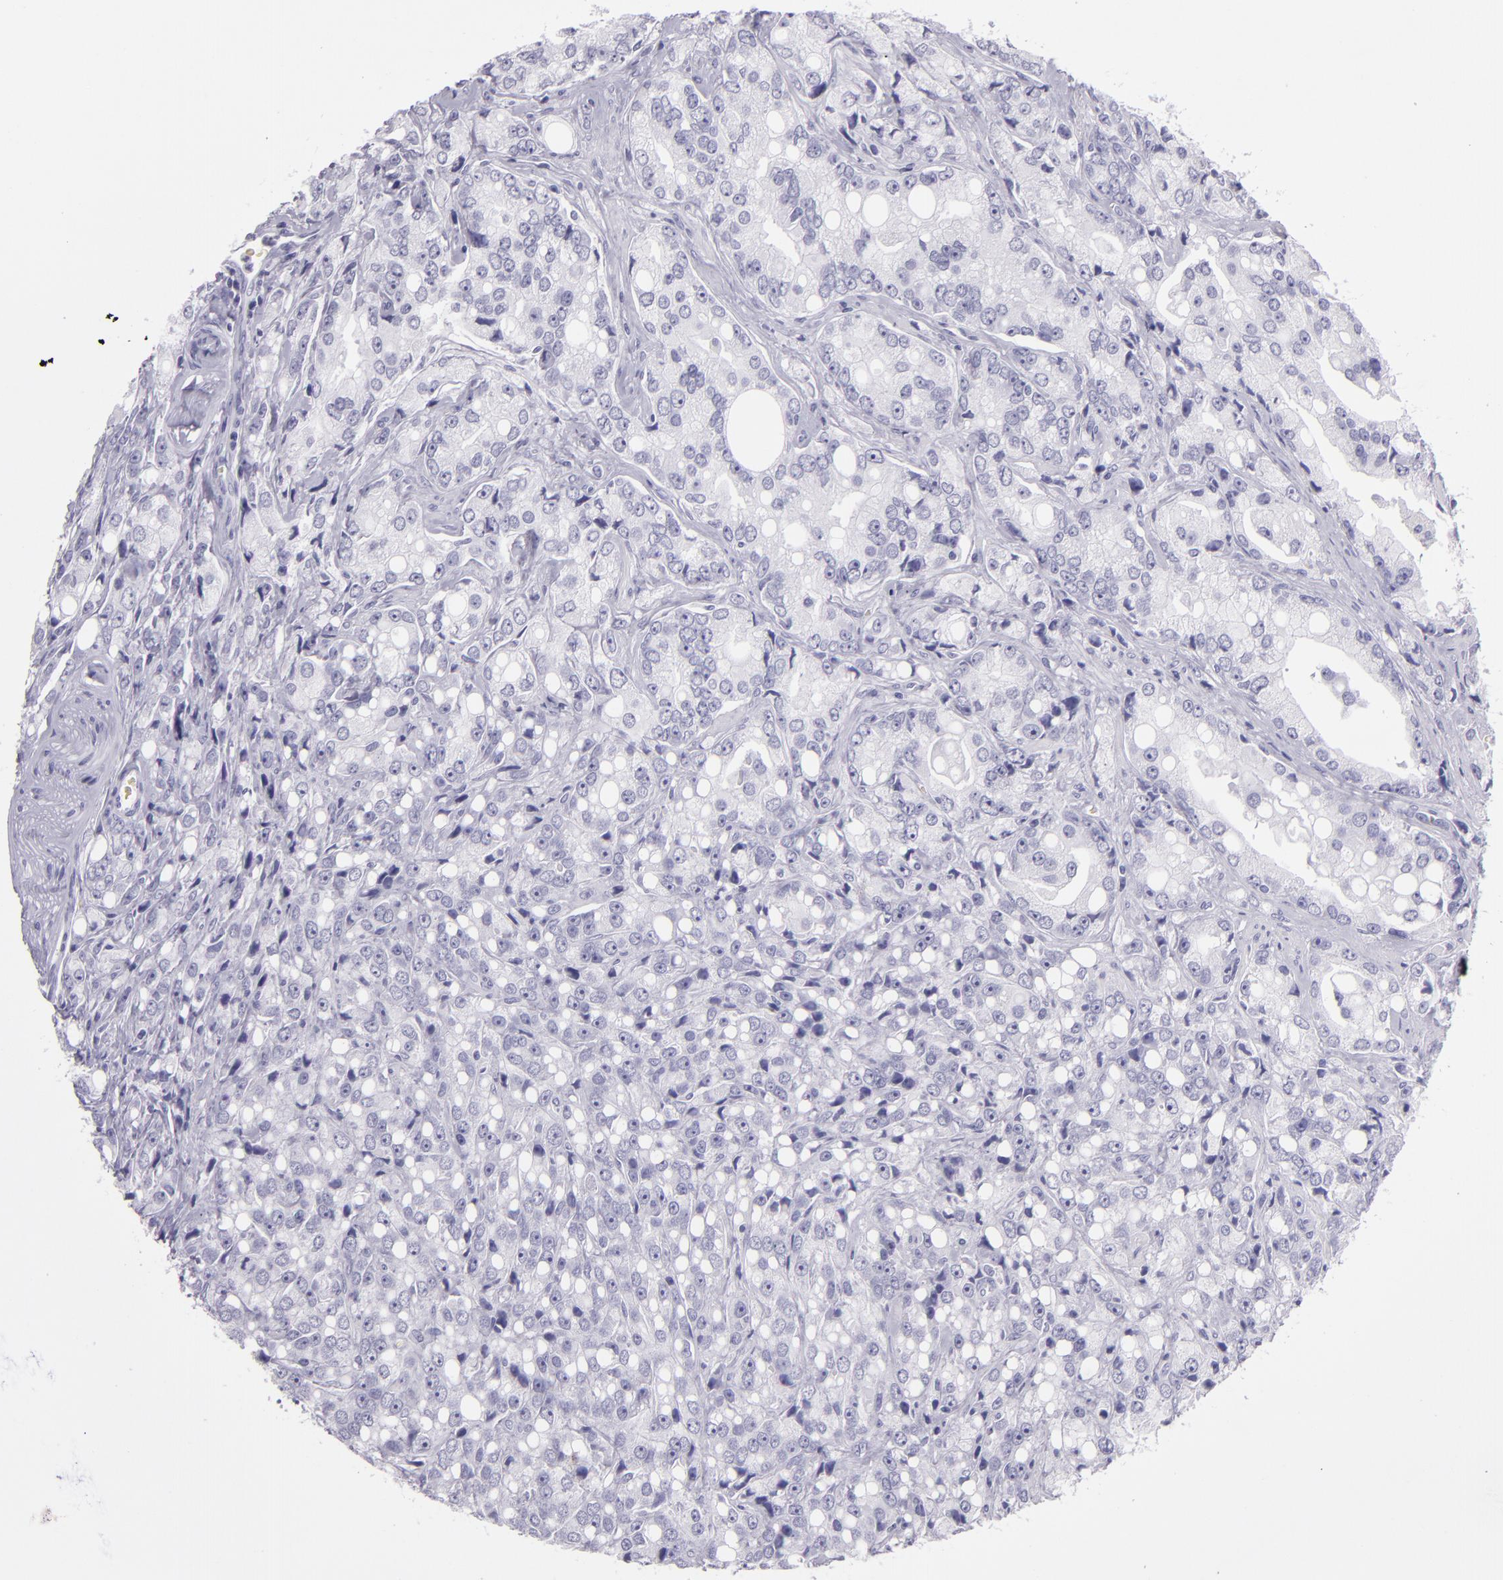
{"staining": {"intensity": "negative", "quantity": "none", "location": "none"}, "tissue": "prostate cancer", "cell_type": "Tumor cells", "image_type": "cancer", "snomed": [{"axis": "morphology", "description": "Adenocarcinoma, High grade"}, {"axis": "topography", "description": "Prostate"}], "caption": "DAB immunohistochemical staining of human high-grade adenocarcinoma (prostate) displays no significant positivity in tumor cells.", "gene": "CR2", "patient": {"sex": "male", "age": 67}}